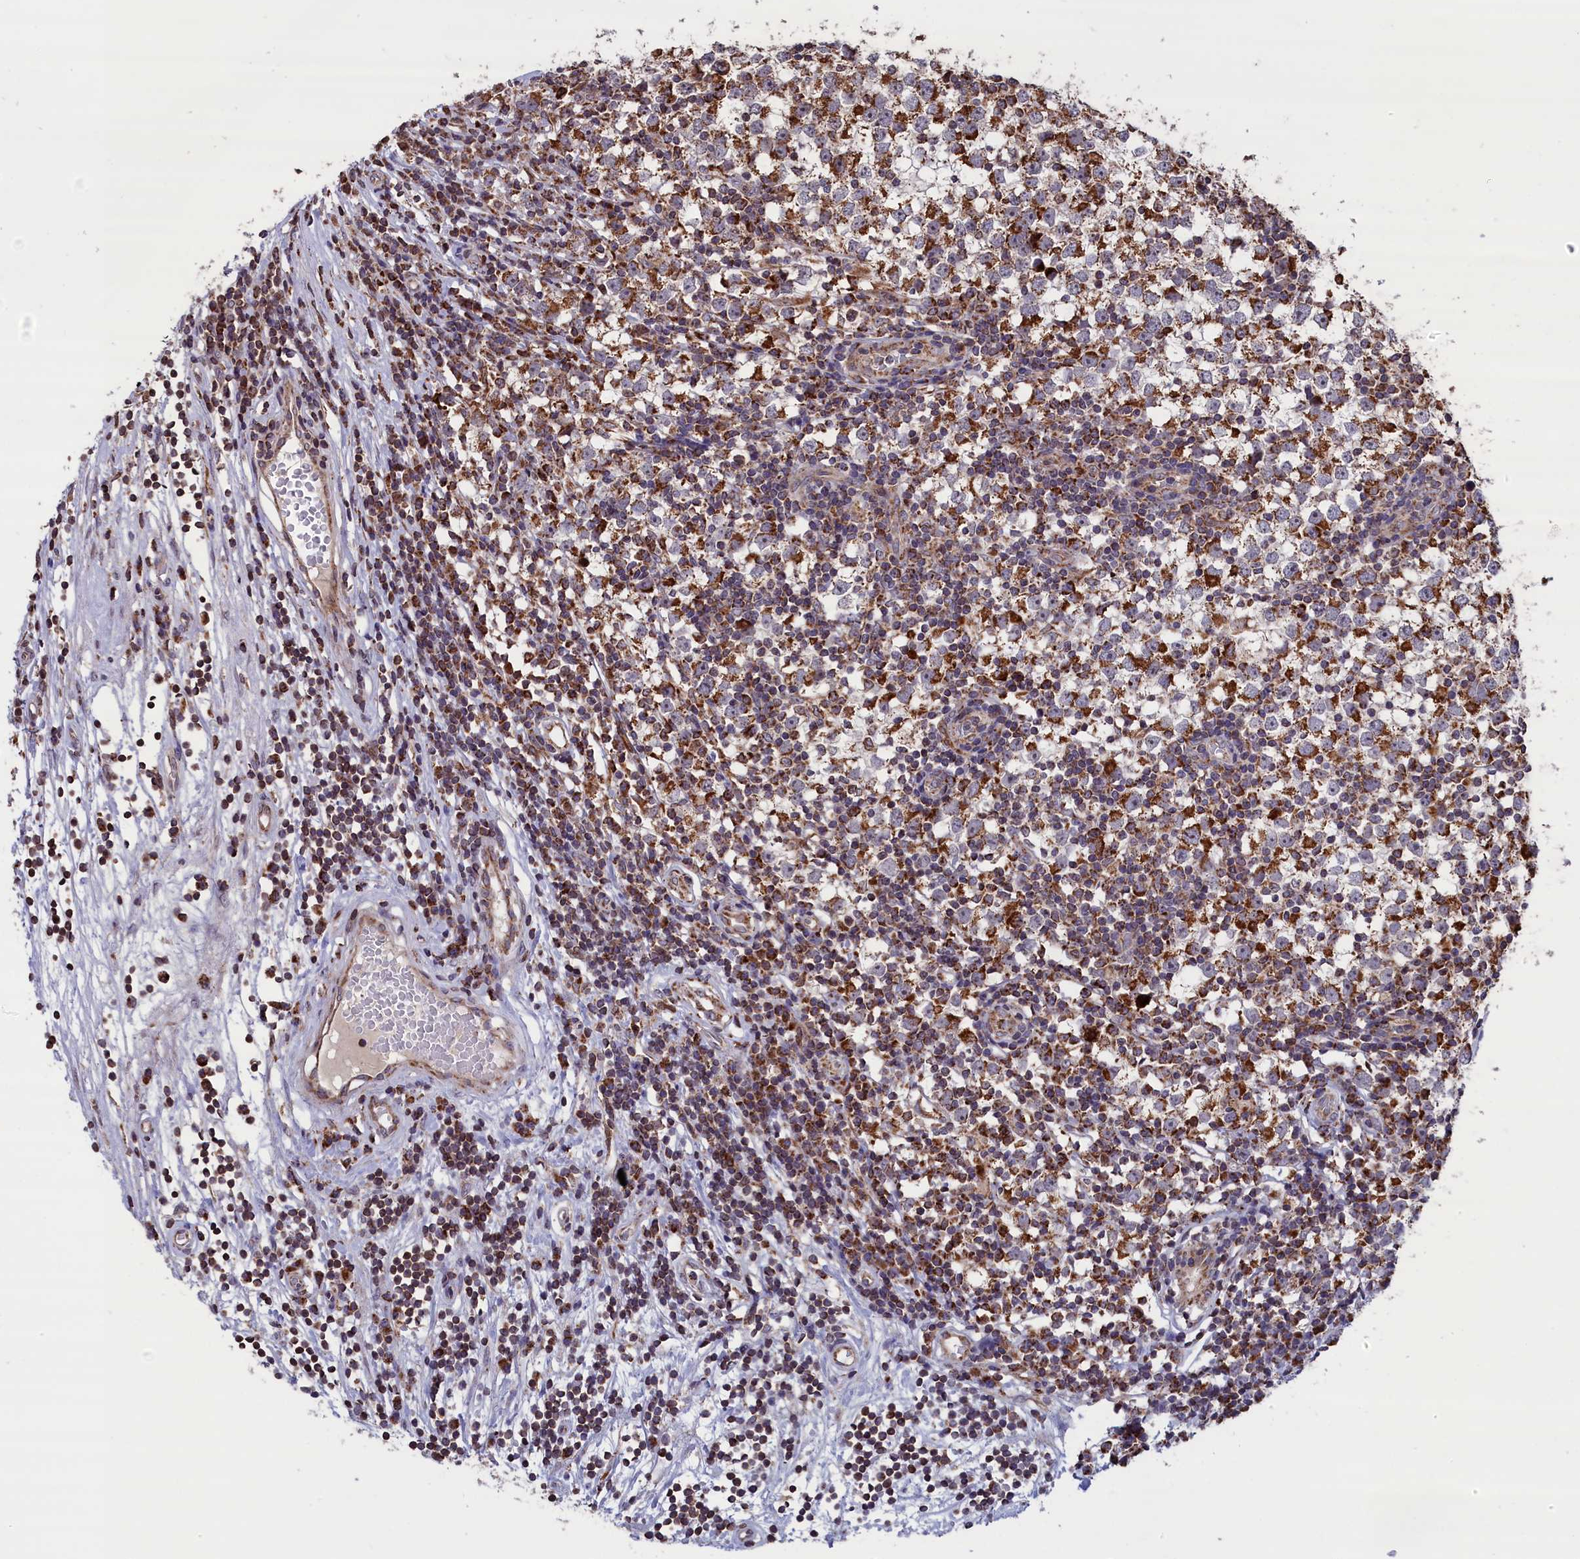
{"staining": {"intensity": "strong", "quantity": ">75%", "location": "cytoplasmic/membranous"}, "tissue": "testis cancer", "cell_type": "Tumor cells", "image_type": "cancer", "snomed": [{"axis": "morphology", "description": "Seminoma, NOS"}, {"axis": "topography", "description": "Testis"}], "caption": "Testis cancer (seminoma) was stained to show a protein in brown. There is high levels of strong cytoplasmic/membranous positivity in about >75% of tumor cells.", "gene": "TIMM44", "patient": {"sex": "male", "age": 65}}